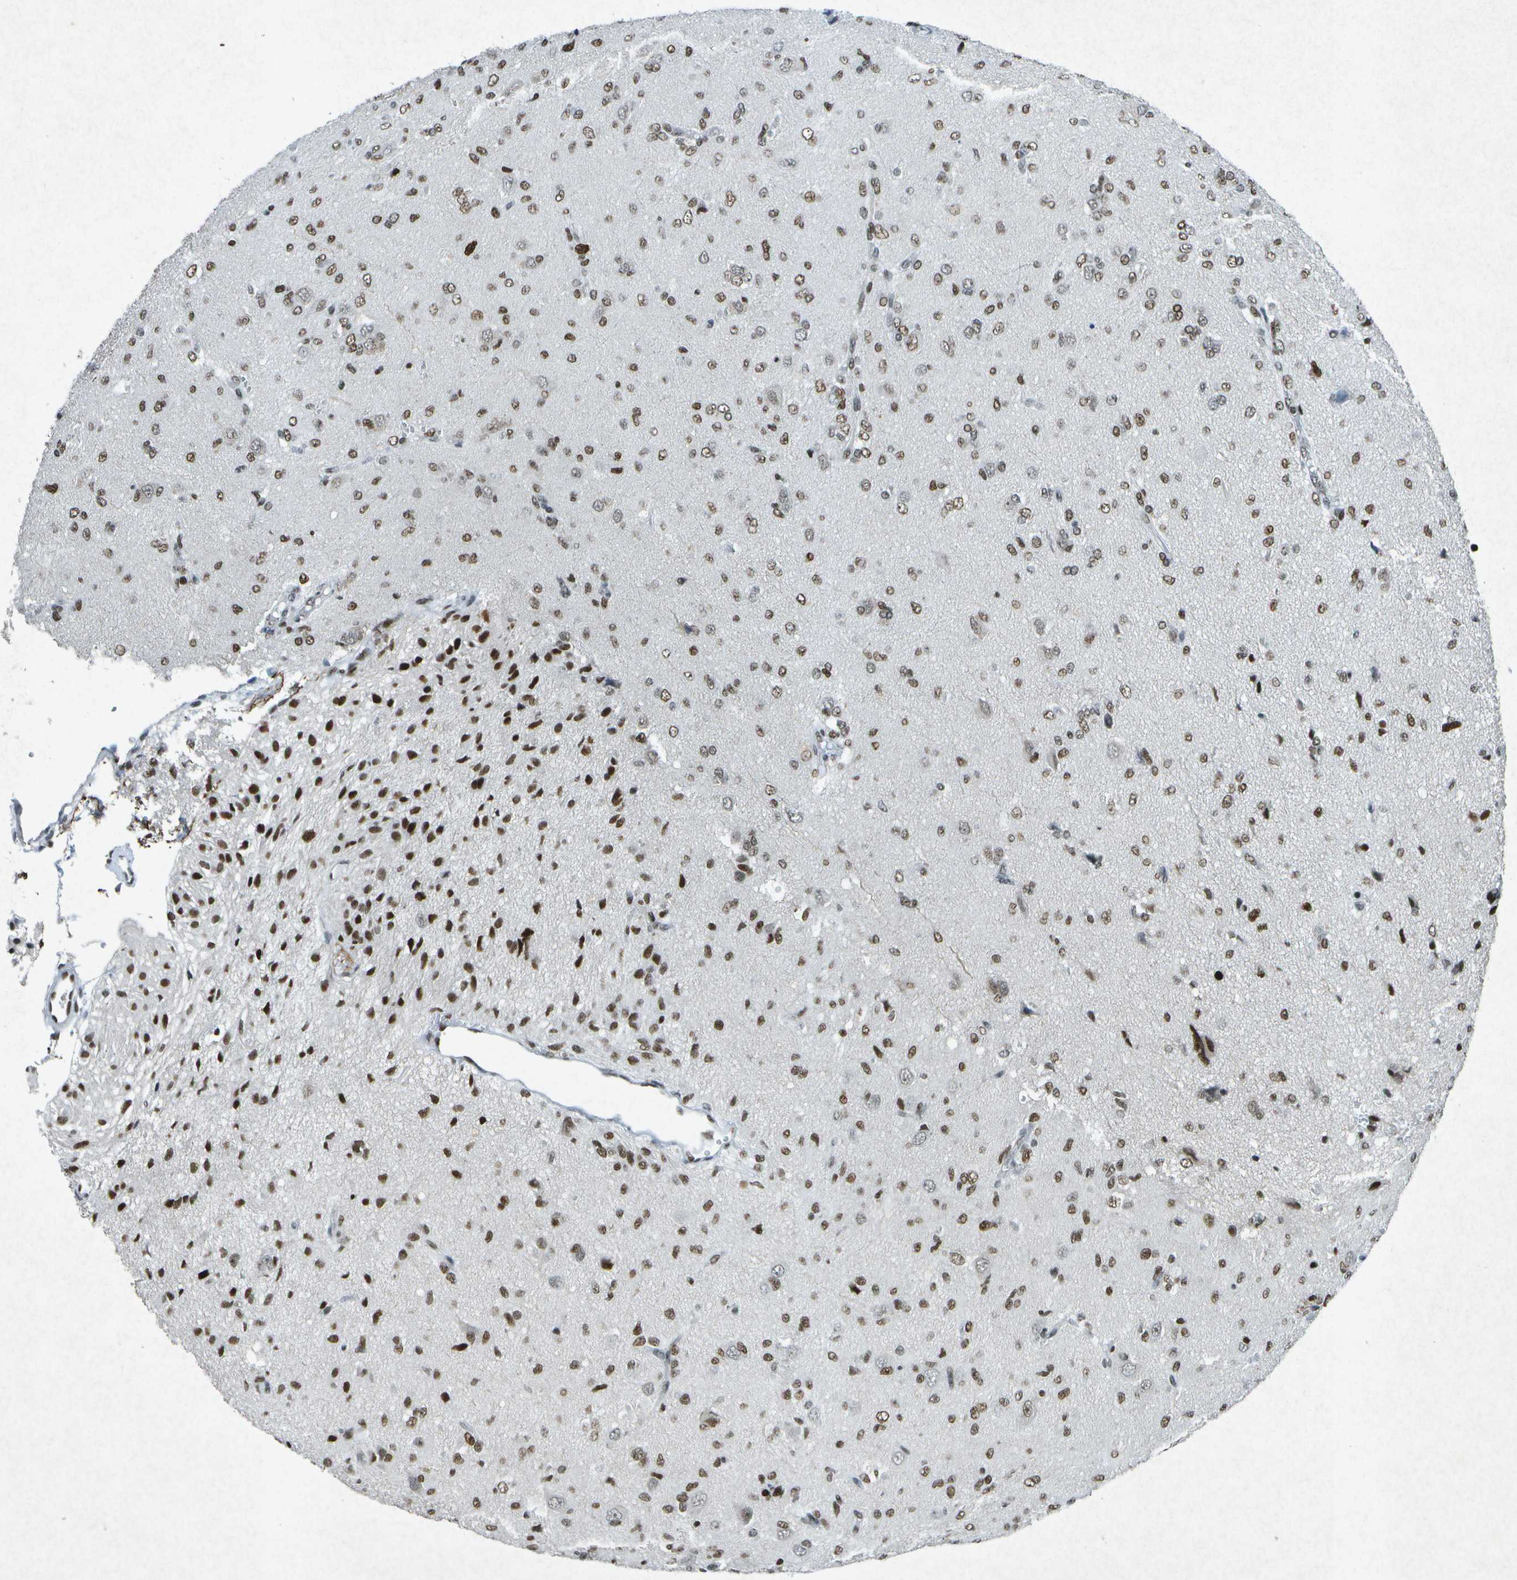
{"staining": {"intensity": "strong", "quantity": "25%-75%", "location": "nuclear"}, "tissue": "glioma", "cell_type": "Tumor cells", "image_type": "cancer", "snomed": [{"axis": "morphology", "description": "Glioma, malignant, High grade"}, {"axis": "topography", "description": "Brain"}], "caption": "This photomicrograph displays glioma stained with immunohistochemistry (IHC) to label a protein in brown. The nuclear of tumor cells show strong positivity for the protein. Nuclei are counter-stained blue.", "gene": "MTA2", "patient": {"sex": "female", "age": 59}}